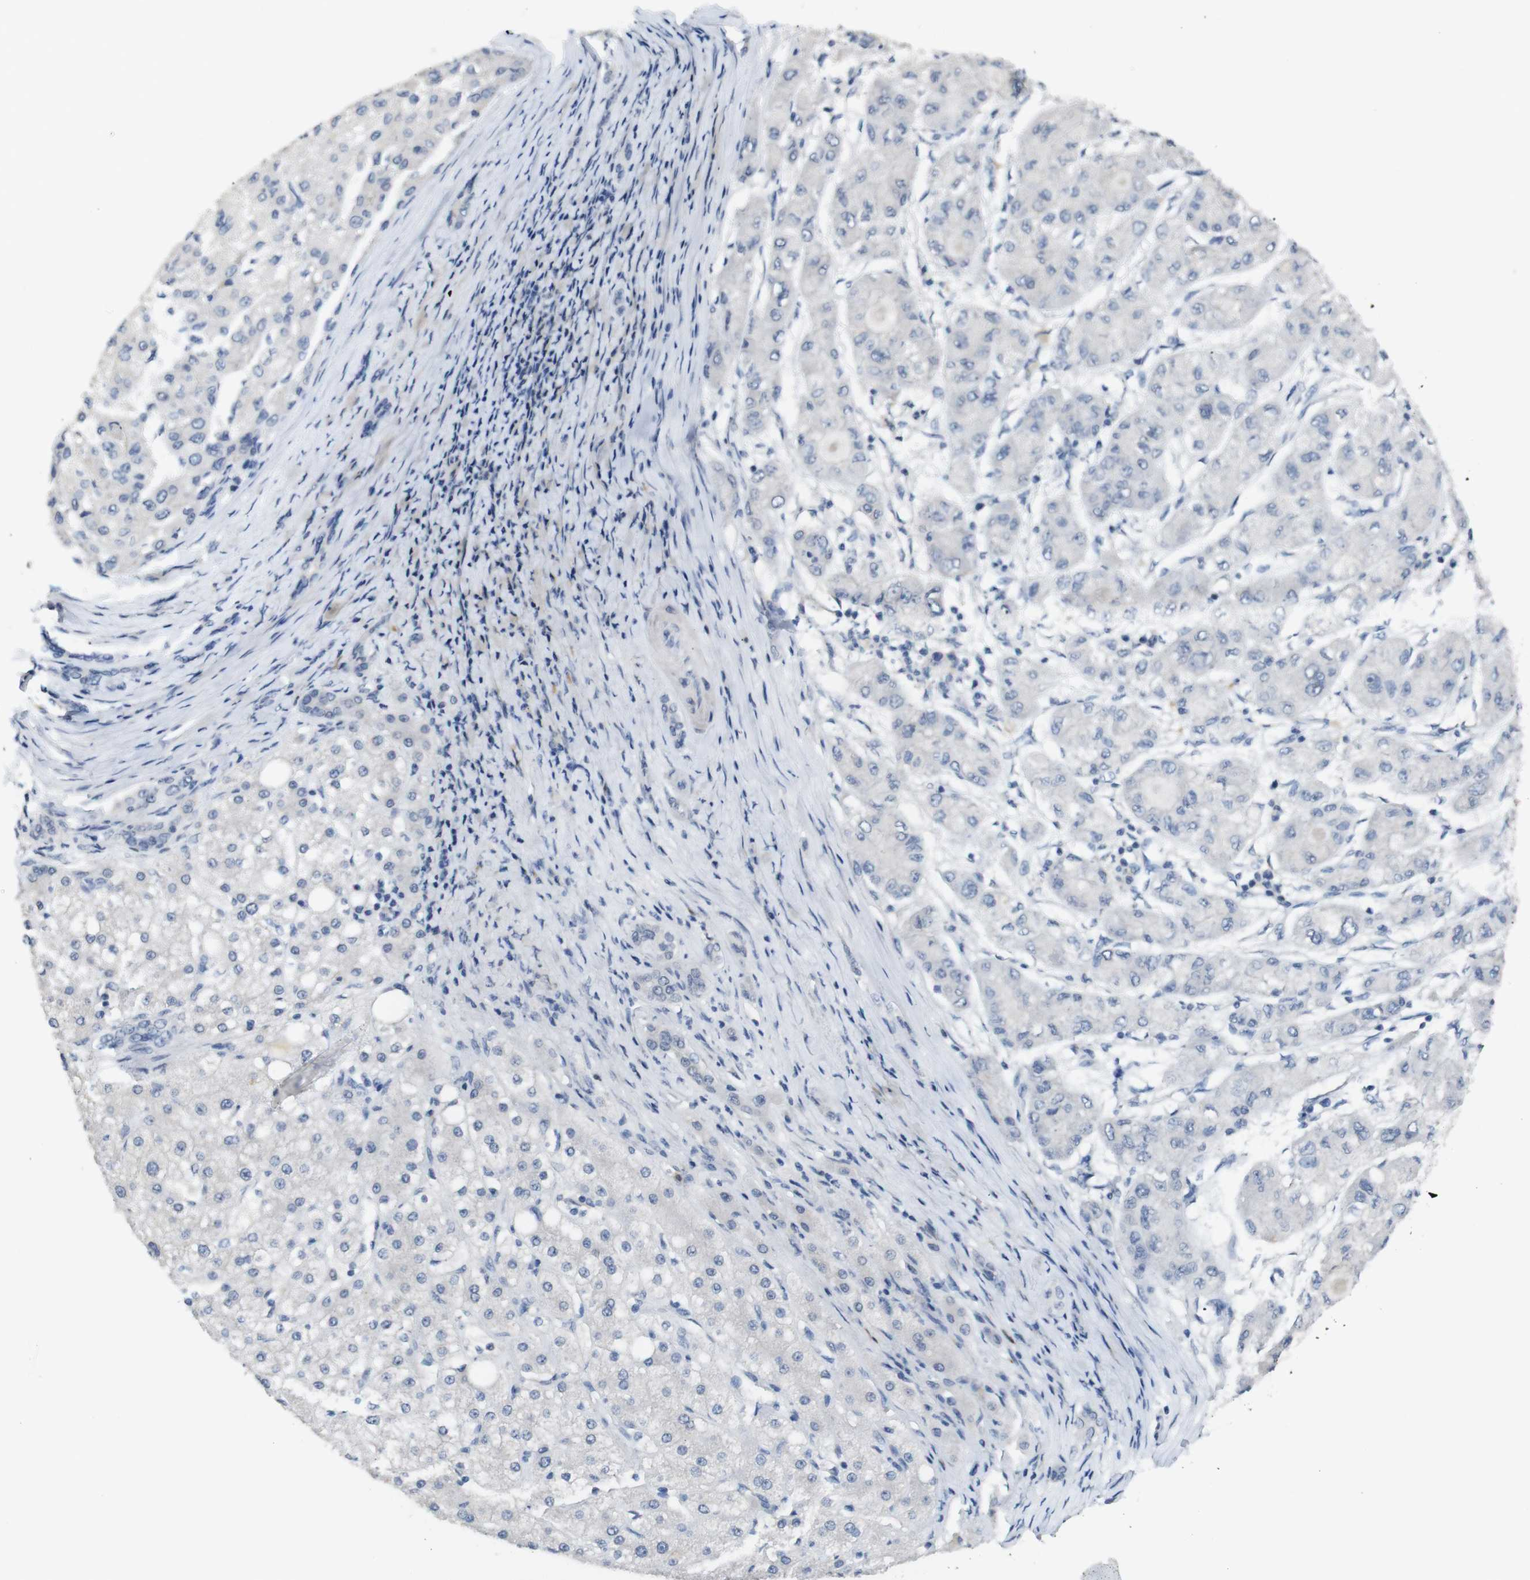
{"staining": {"intensity": "negative", "quantity": "none", "location": "none"}, "tissue": "liver cancer", "cell_type": "Tumor cells", "image_type": "cancer", "snomed": [{"axis": "morphology", "description": "Carcinoma, Hepatocellular, NOS"}, {"axis": "topography", "description": "Liver"}], "caption": "An immunohistochemistry histopathology image of liver cancer (hepatocellular carcinoma) is shown. There is no staining in tumor cells of liver cancer (hepatocellular carcinoma).", "gene": "CHRM5", "patient": {"sex": "male", "age": 80}}